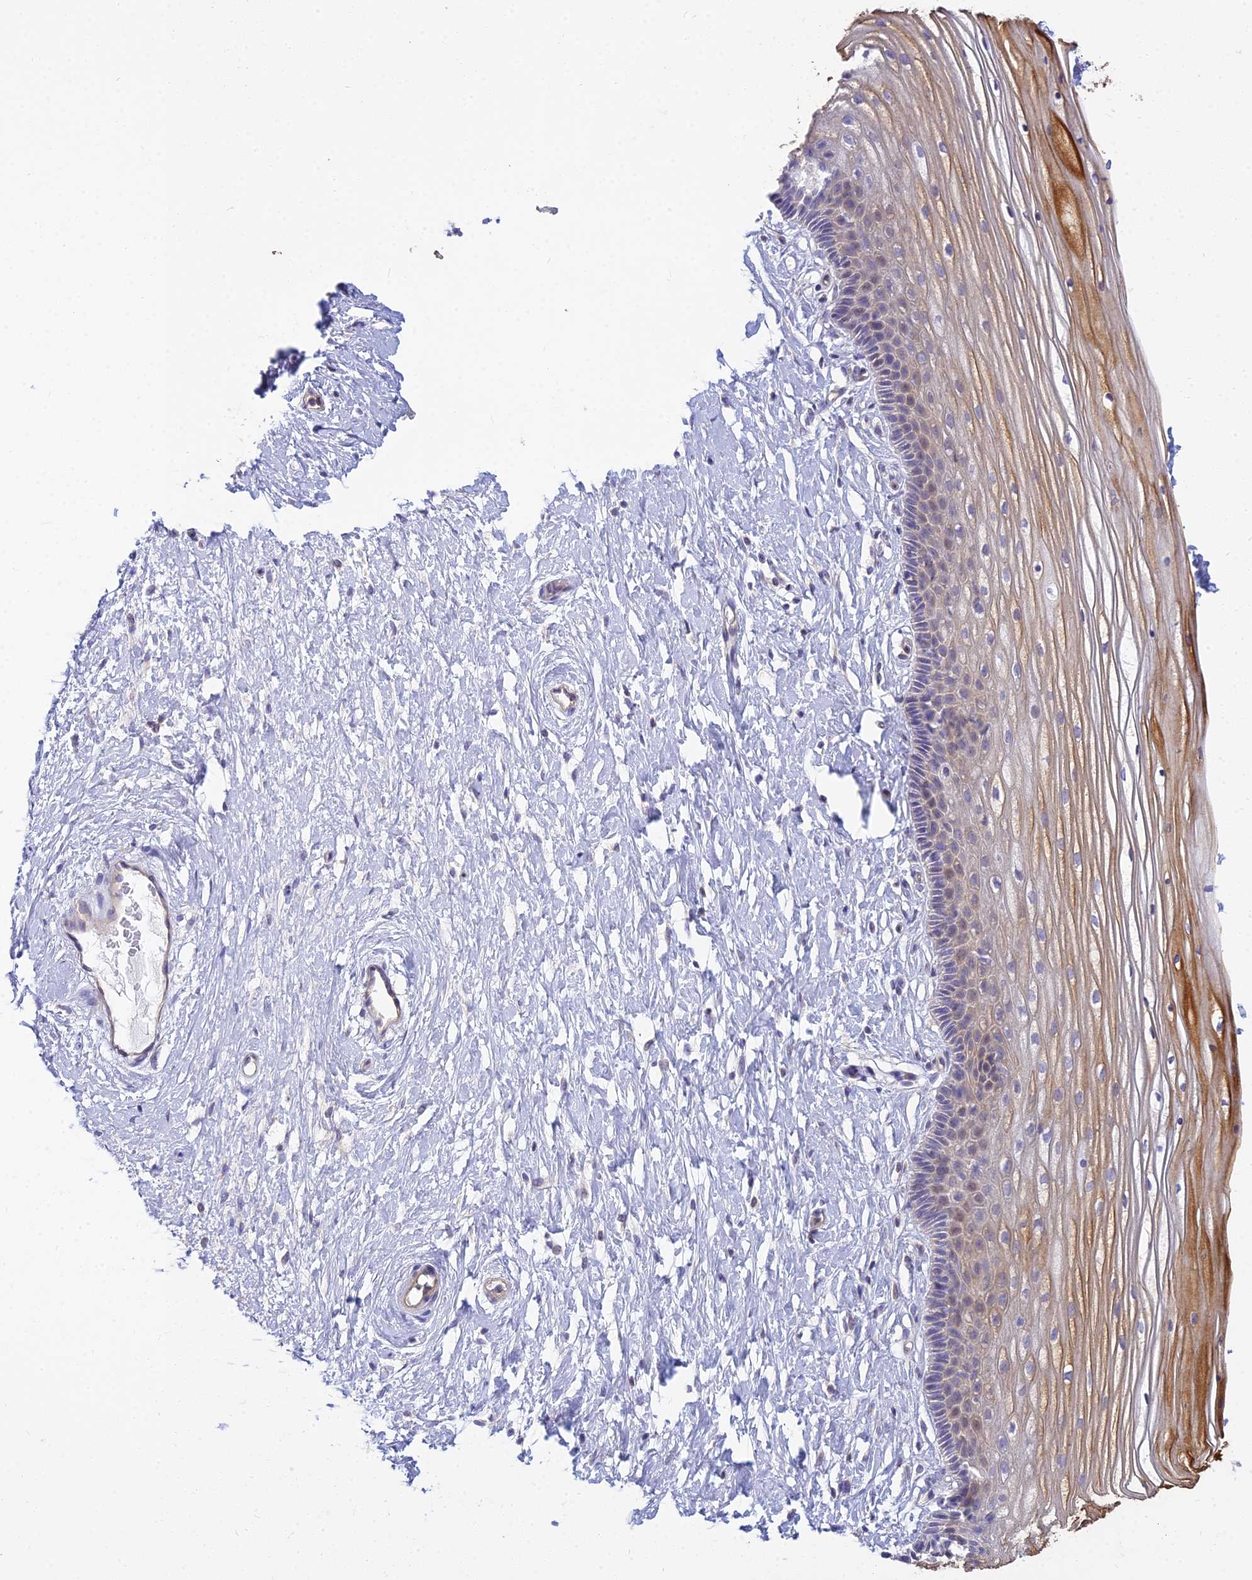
{"staining": {"intensity": "moderate", "quantity": "25%-75%", "location": "cytoplasmic/membranous,nuclear"}, "tissue": "vagina", "cell_type": "Squamous epithelial cells", "image_type": "normal", "snomed": [{"axis": "morphology", "description": "Normal tissue, NOS"}, {"axis": "topography", "description": "Vagina"}, {"axis": "topography", "description": "Cervix"}], "caption": "Immunohistochemistry (DAB (3,3'-diaminobenzidine)) staining of benign vagina exhibits moderate cytoplasmic/membranous,nuclear protein expression in about 25%-75% of squamous epithelial cells. Nuclei are stained in blue.", "gene": "SMIM24", "patient": {"sex": "female", "age": 40}}